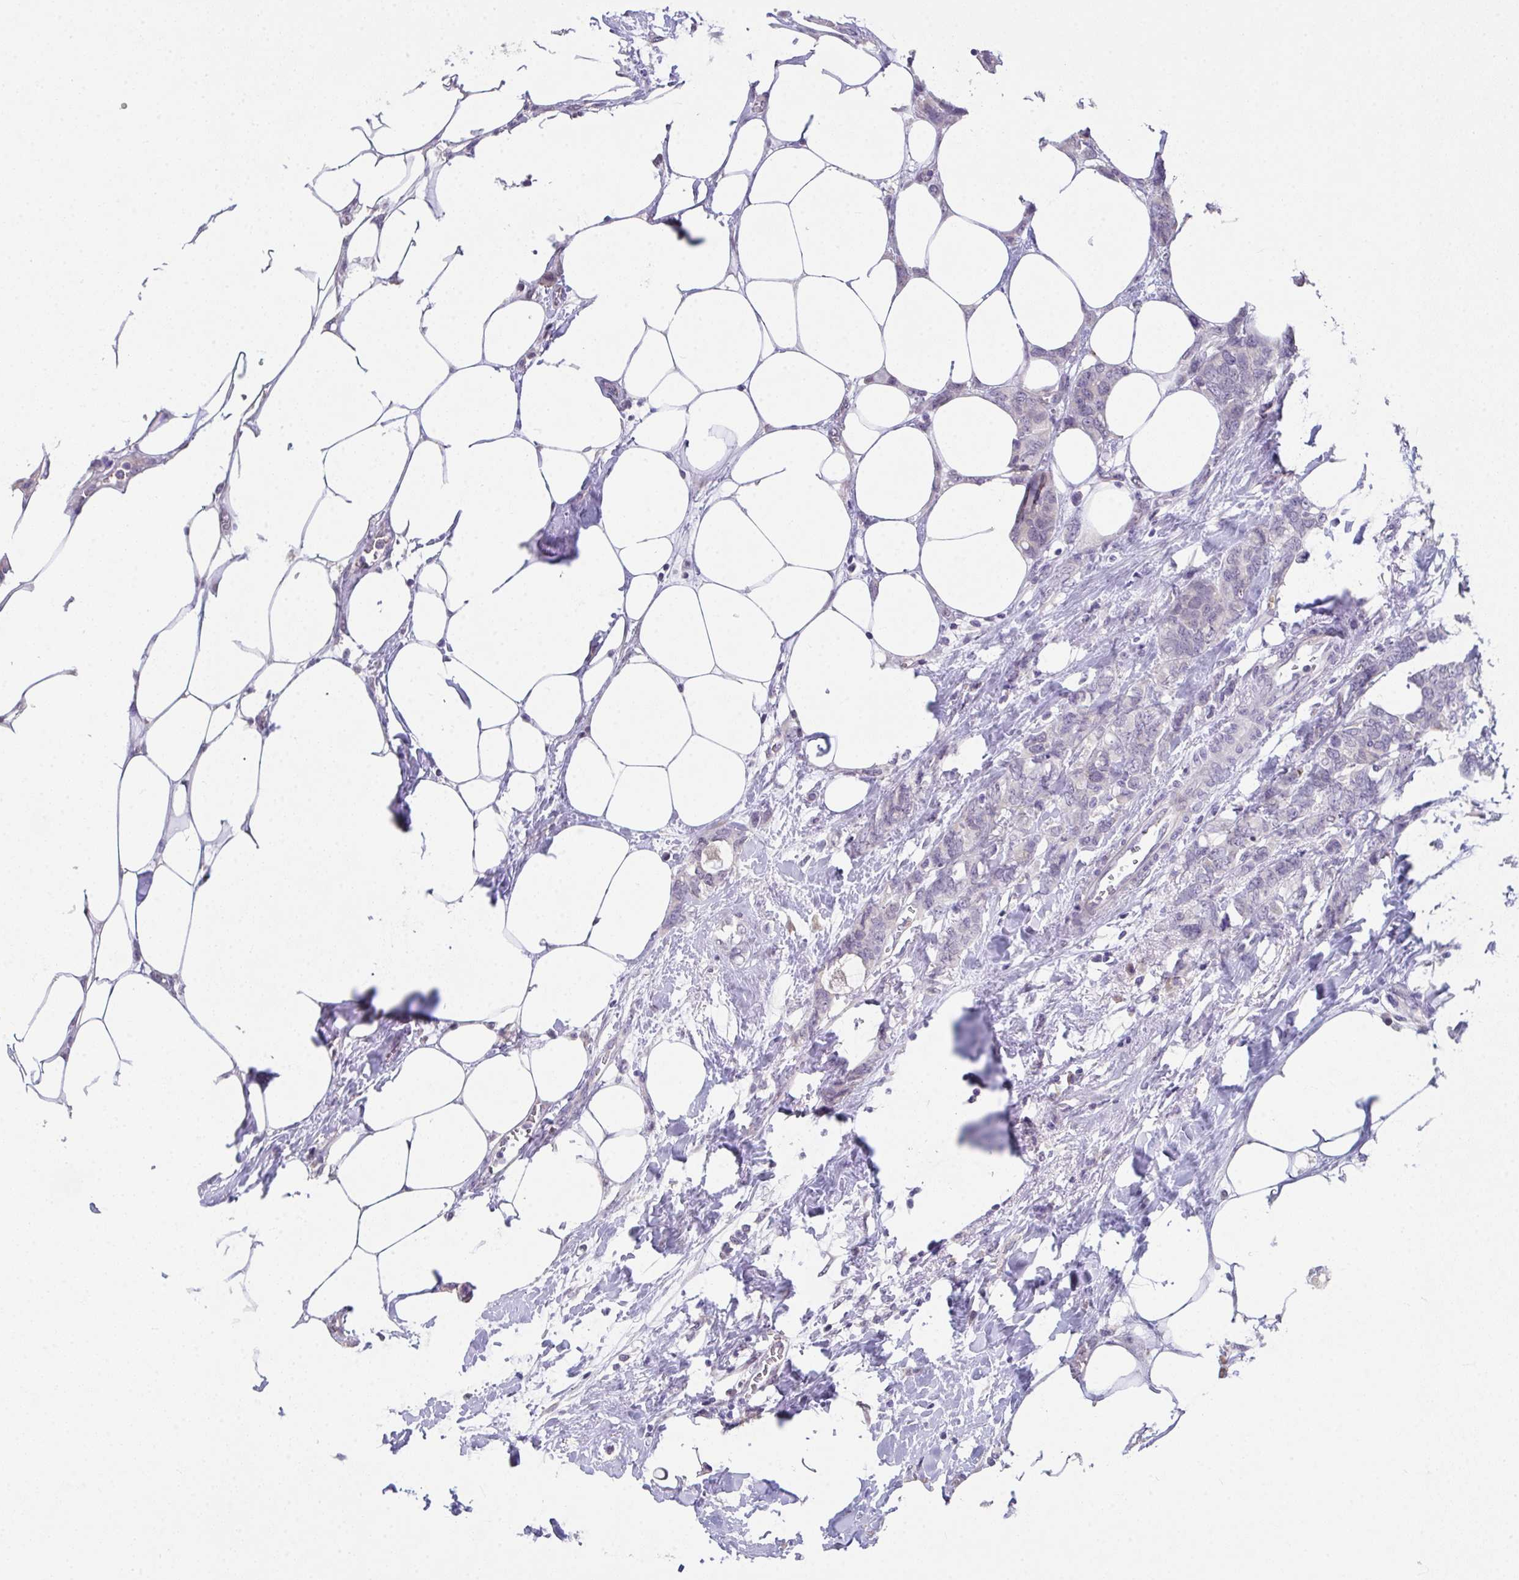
{"staining": {"intensity": "negative", "quantity": "none", "location": "none"}, "tissue": "breast cancer", "cell_type": "Tumor cells", "image_type": "cancer", "snomed": [{"axis": "morphology", "description": "Lobular carcinoma"}, {"axis": "topography", "description": "Breast"}], "caption": "DAB immunohistochemical staining of human lobular carcinoma (breast) shows no significant expression in tumor cells.", "gene": "GLTPD2", "patient": {"sex": "female", "age": 91}}